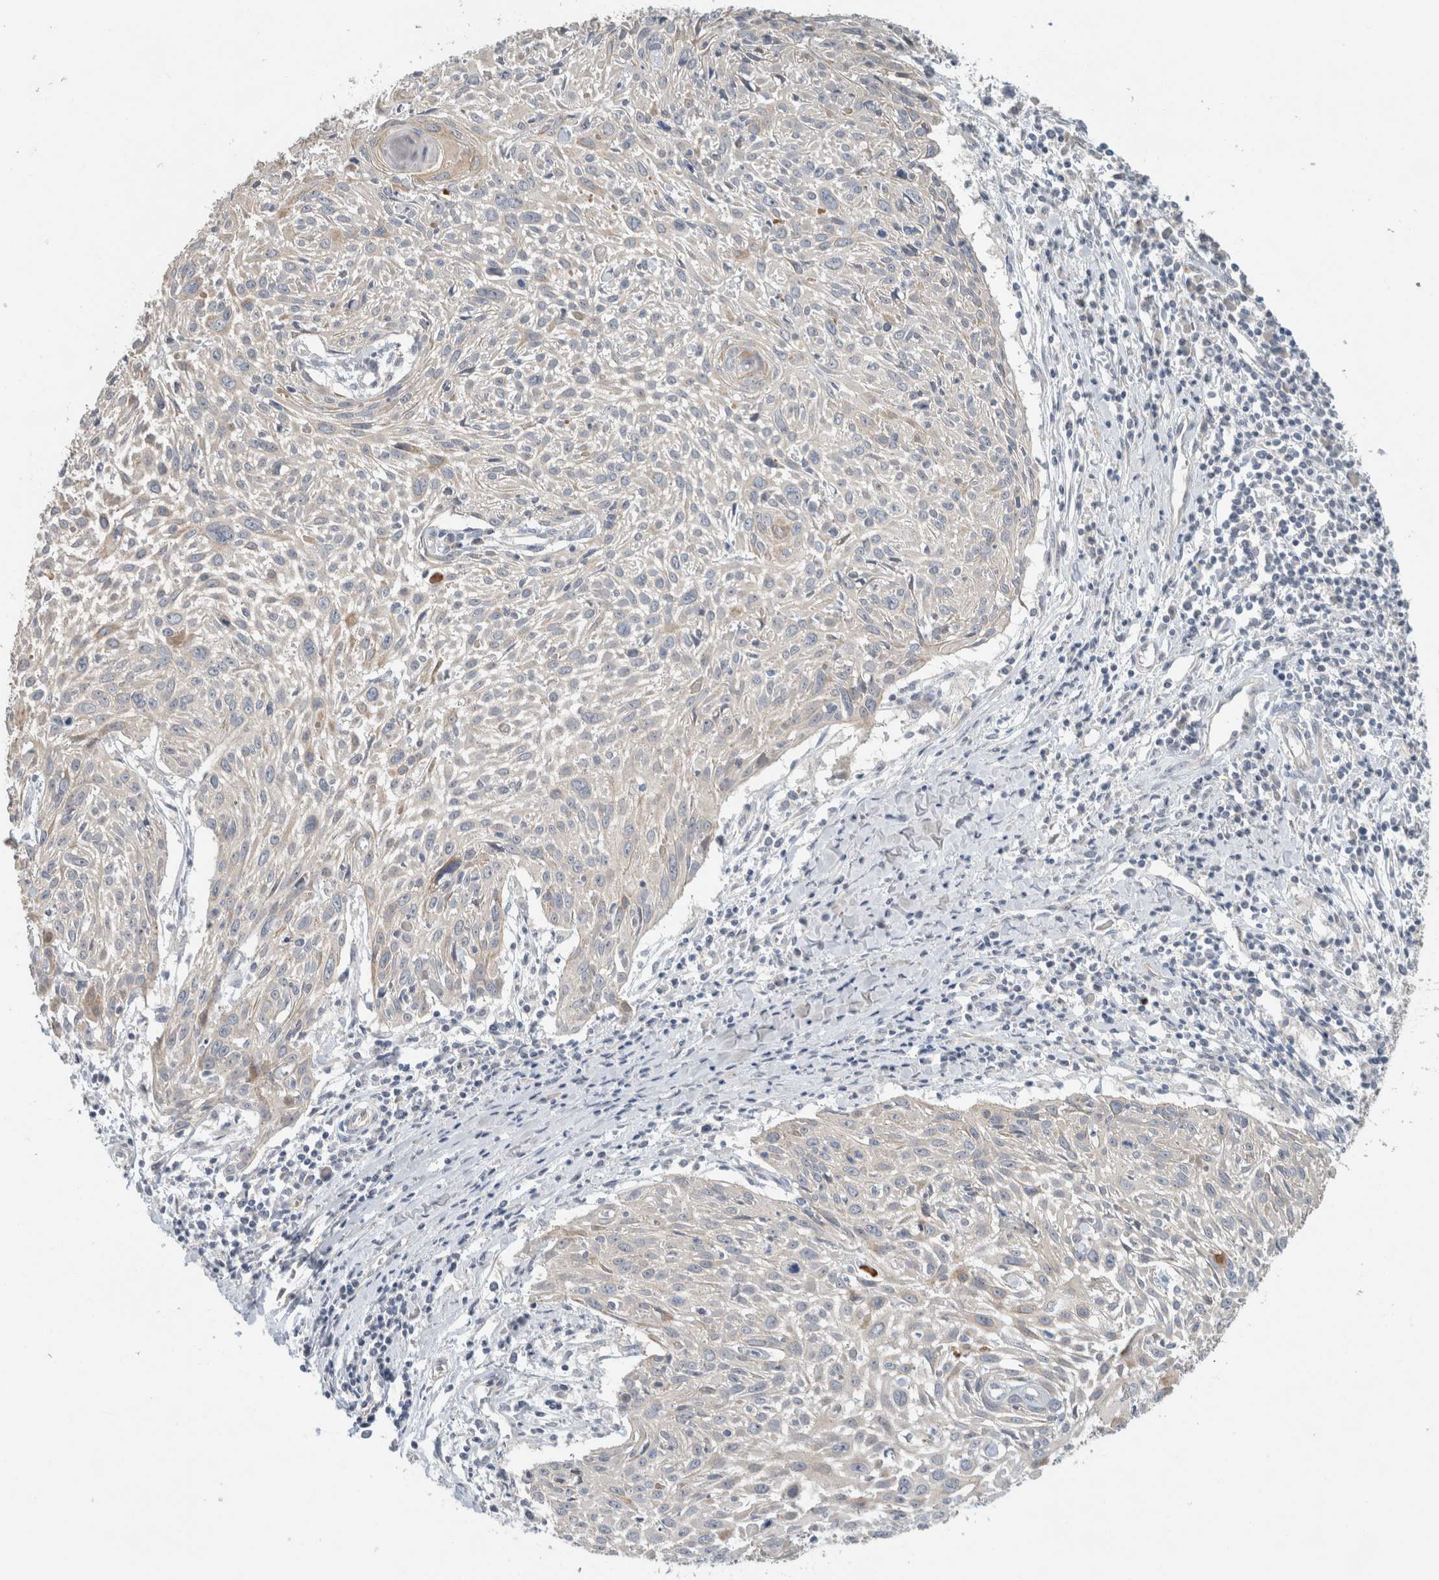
{"staining": {"intensity": "negative", "quantity": "none", "location": "none"}, "tissue": "cervical cancer", "cell_type": "Tumor cells", "image_type": "cancer", "snomed": [{"axis": "morphology", "description": "Squamous cell carcinoma, NOS"}, {"axis": "topography", "description": "Cervix"}], "caption": "Immunohistochemistry (IHC) of squamous cell carcinoma (cervical) demonstrates no positivity in tumor cells.", "gene": "ERCC6L2", "patient": {"sex": "female", "age": 51}}